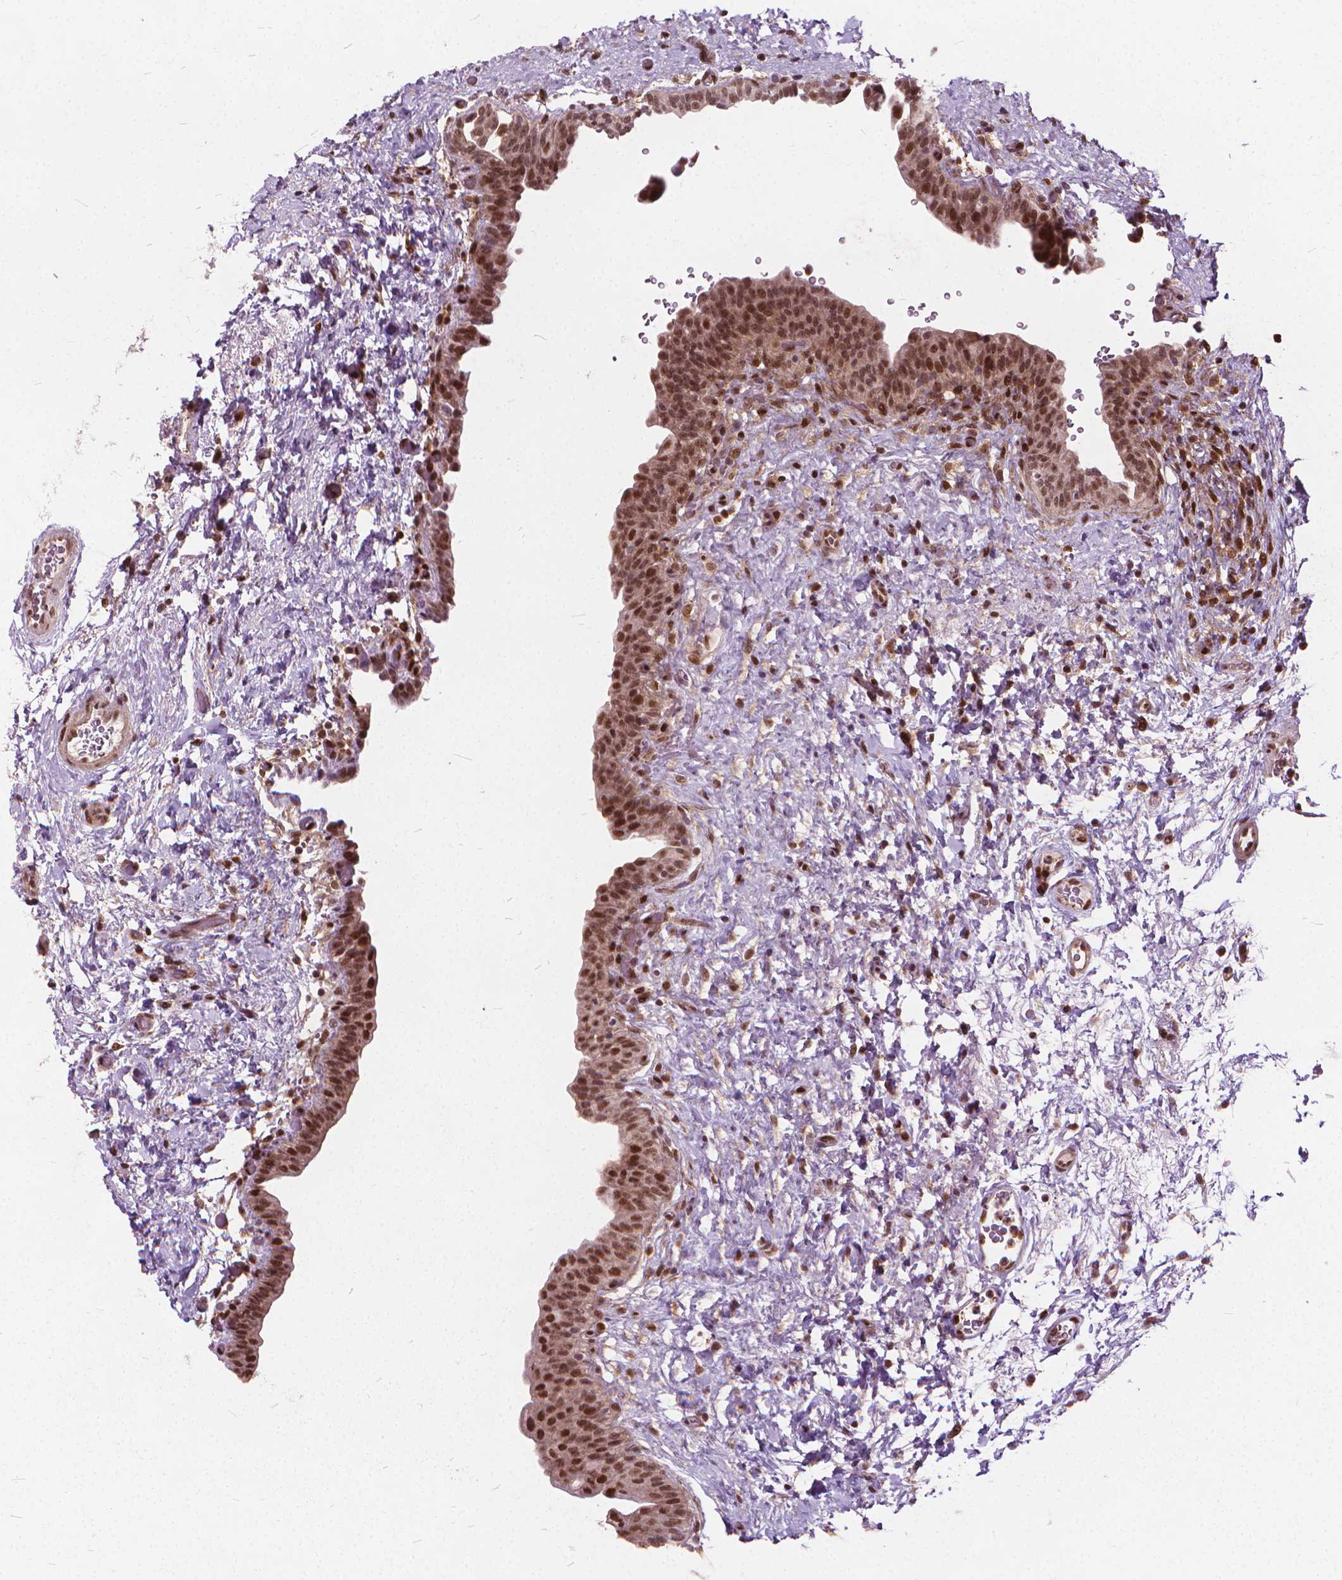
{"staining": {"intensity": "strong", "quantity": ">75%", "location": "nuclear"}, "tissue": "urinary bladder", "cell_type": "Urothelial cells", "image_type": "normal", "snomed": [{"axis": "morphology", "description": "Normal tissue, NOS"}, {"axis": "topography", "description": "Urinary bladder"}], "caption": "Protein staining exhibits strong nuclear positivity in about >75% of urothelial cells in benign urinary bladder. The staining was performed using DAB, with brown indicating positive protein expression. Nuclei are stained blue with hematoxylin.", "gene": "STAT5B", "patient": {"sex": "male", "age": 69}}